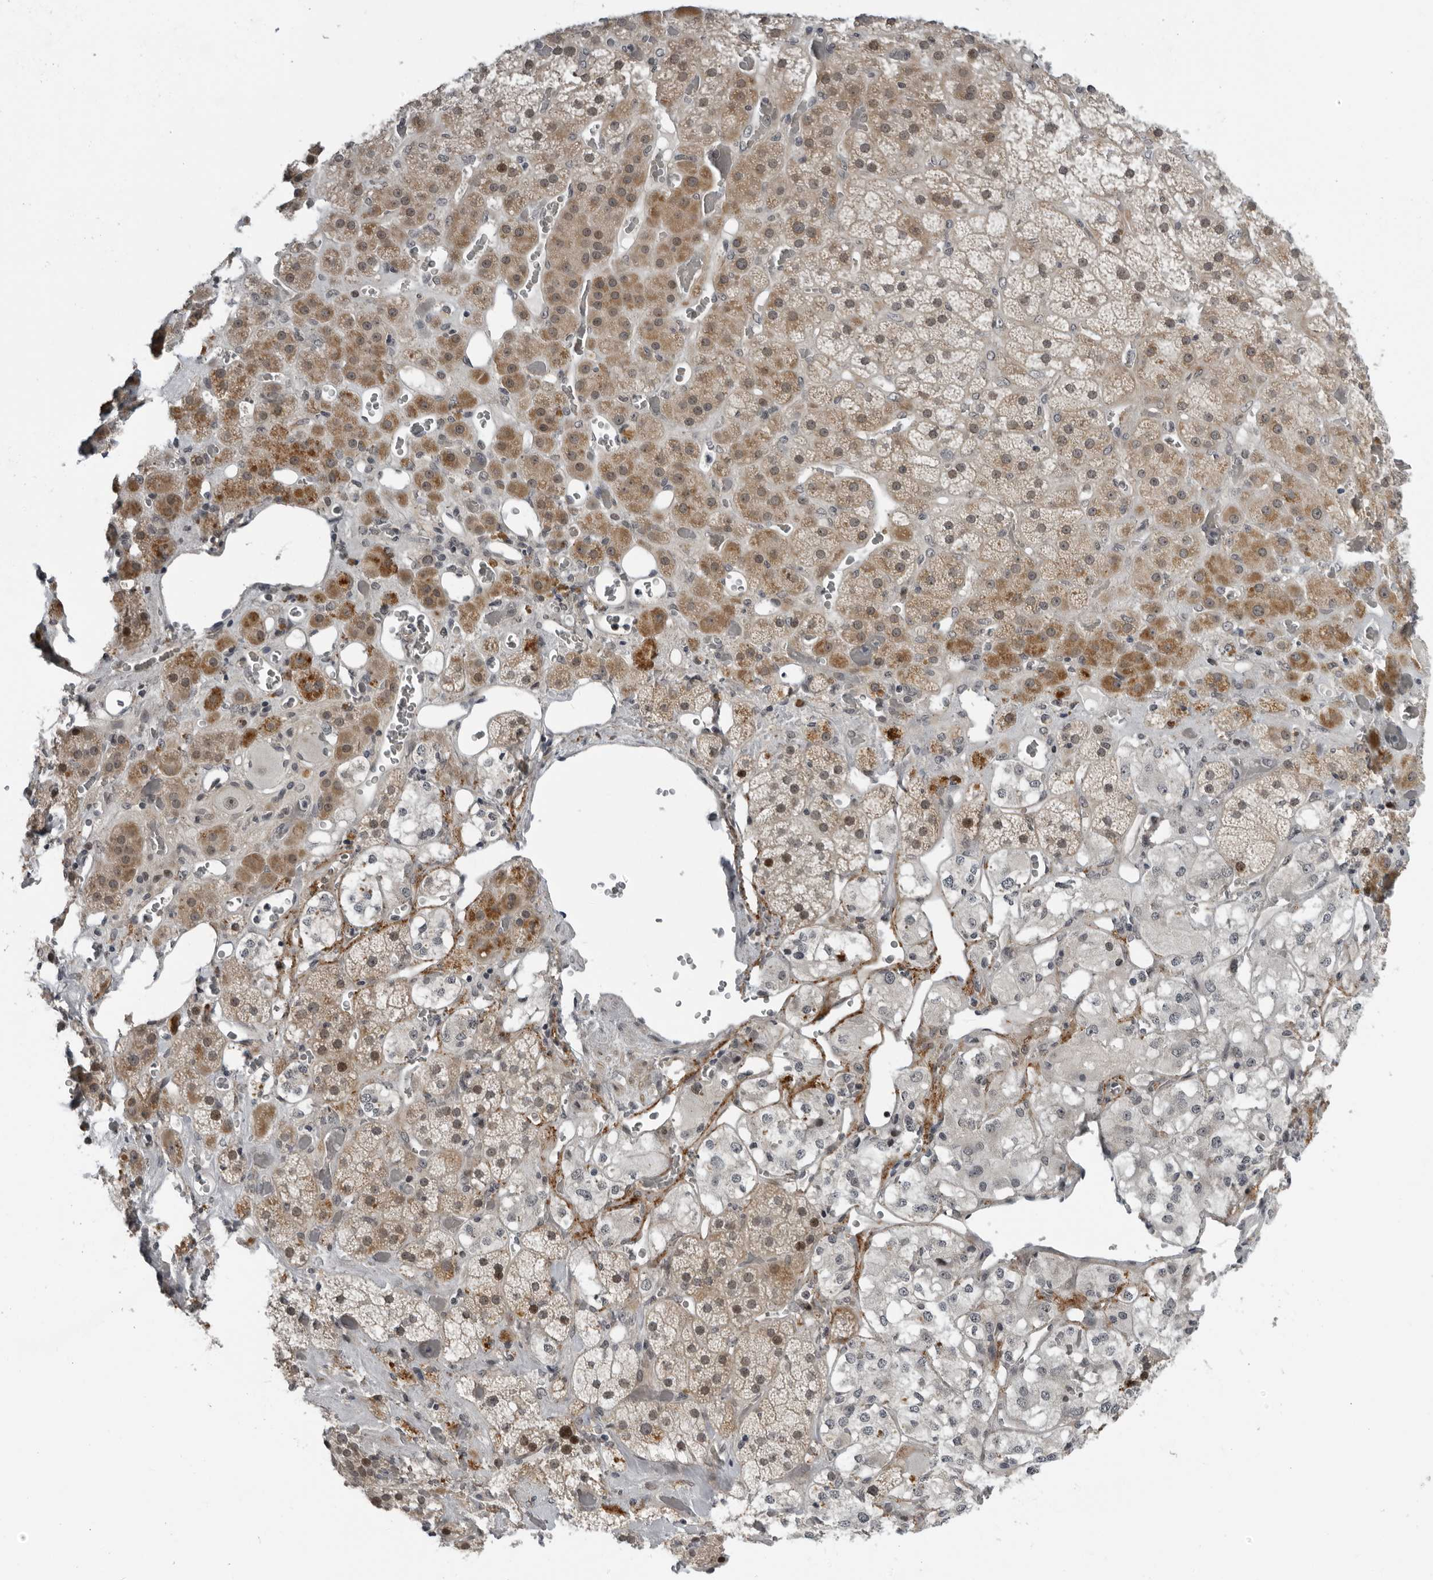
{"staining": {"intensity": "moderate", "quantity": ">75%", "location": "cytoplasmic/membranous,nuclear"}, "tissue": "adrenal gland", "cell_type": "Glandular cells", "image_type": "normal", "snomed": [{"axis": "morphology", "description": "Normal tissue, NOS"}, {"axis": "topography", "description": "Adrenal gland"}], "caption": "A medium amount of moderate cytoplasmic/membranous,nuclear staining is appreciated in approximately >75% of glandular cells in unremarkable adrenal gland.", "gene": "ALPK2", "patient": {"sex": "male", "age": 57}}